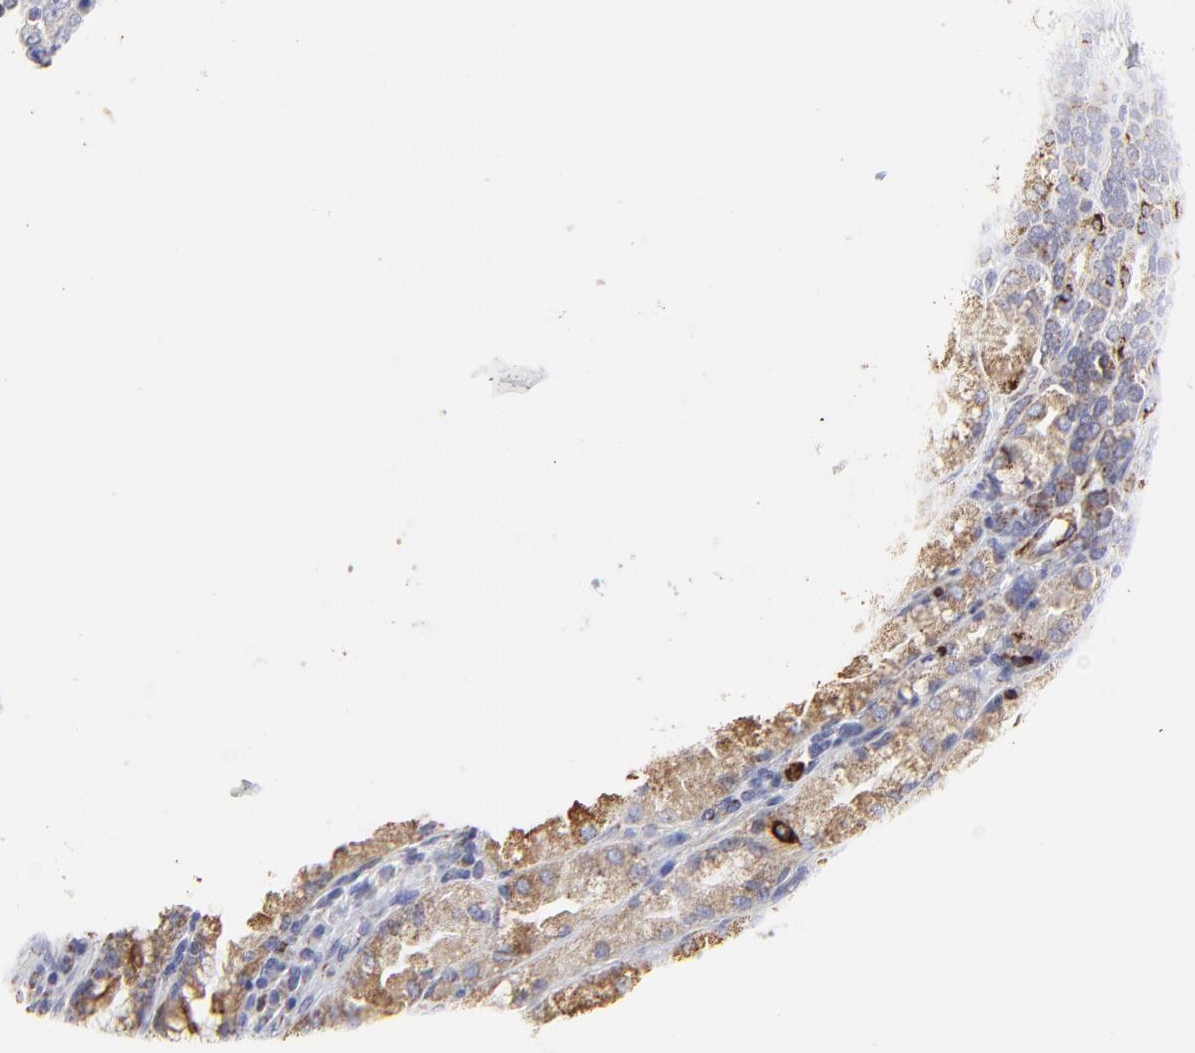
{"staining": {"intensity": "moderate", "quantity": ">75%", "location": "cytoplasmic/membranous"}, "tissue": "stomach cancer", "cell_type": "Tumor cells", "image_type": "cancer", "snomed": [{"axis": "morphology", "description": "Adenocarcinoma, NOS"}, {"axis": "topography", "description": "Stomach, upper"}], "caption": "Stomach cancer (adenocarcinoma) was stained to show a protein in brown. There is medium levels of moderate cytoplasmic/membranous staining in about >75% of tumor cells. (IHC, brightfield microscopy, high magnification).", "gene": "PINK1", "patient": {"sex": "male", "age": 71}}